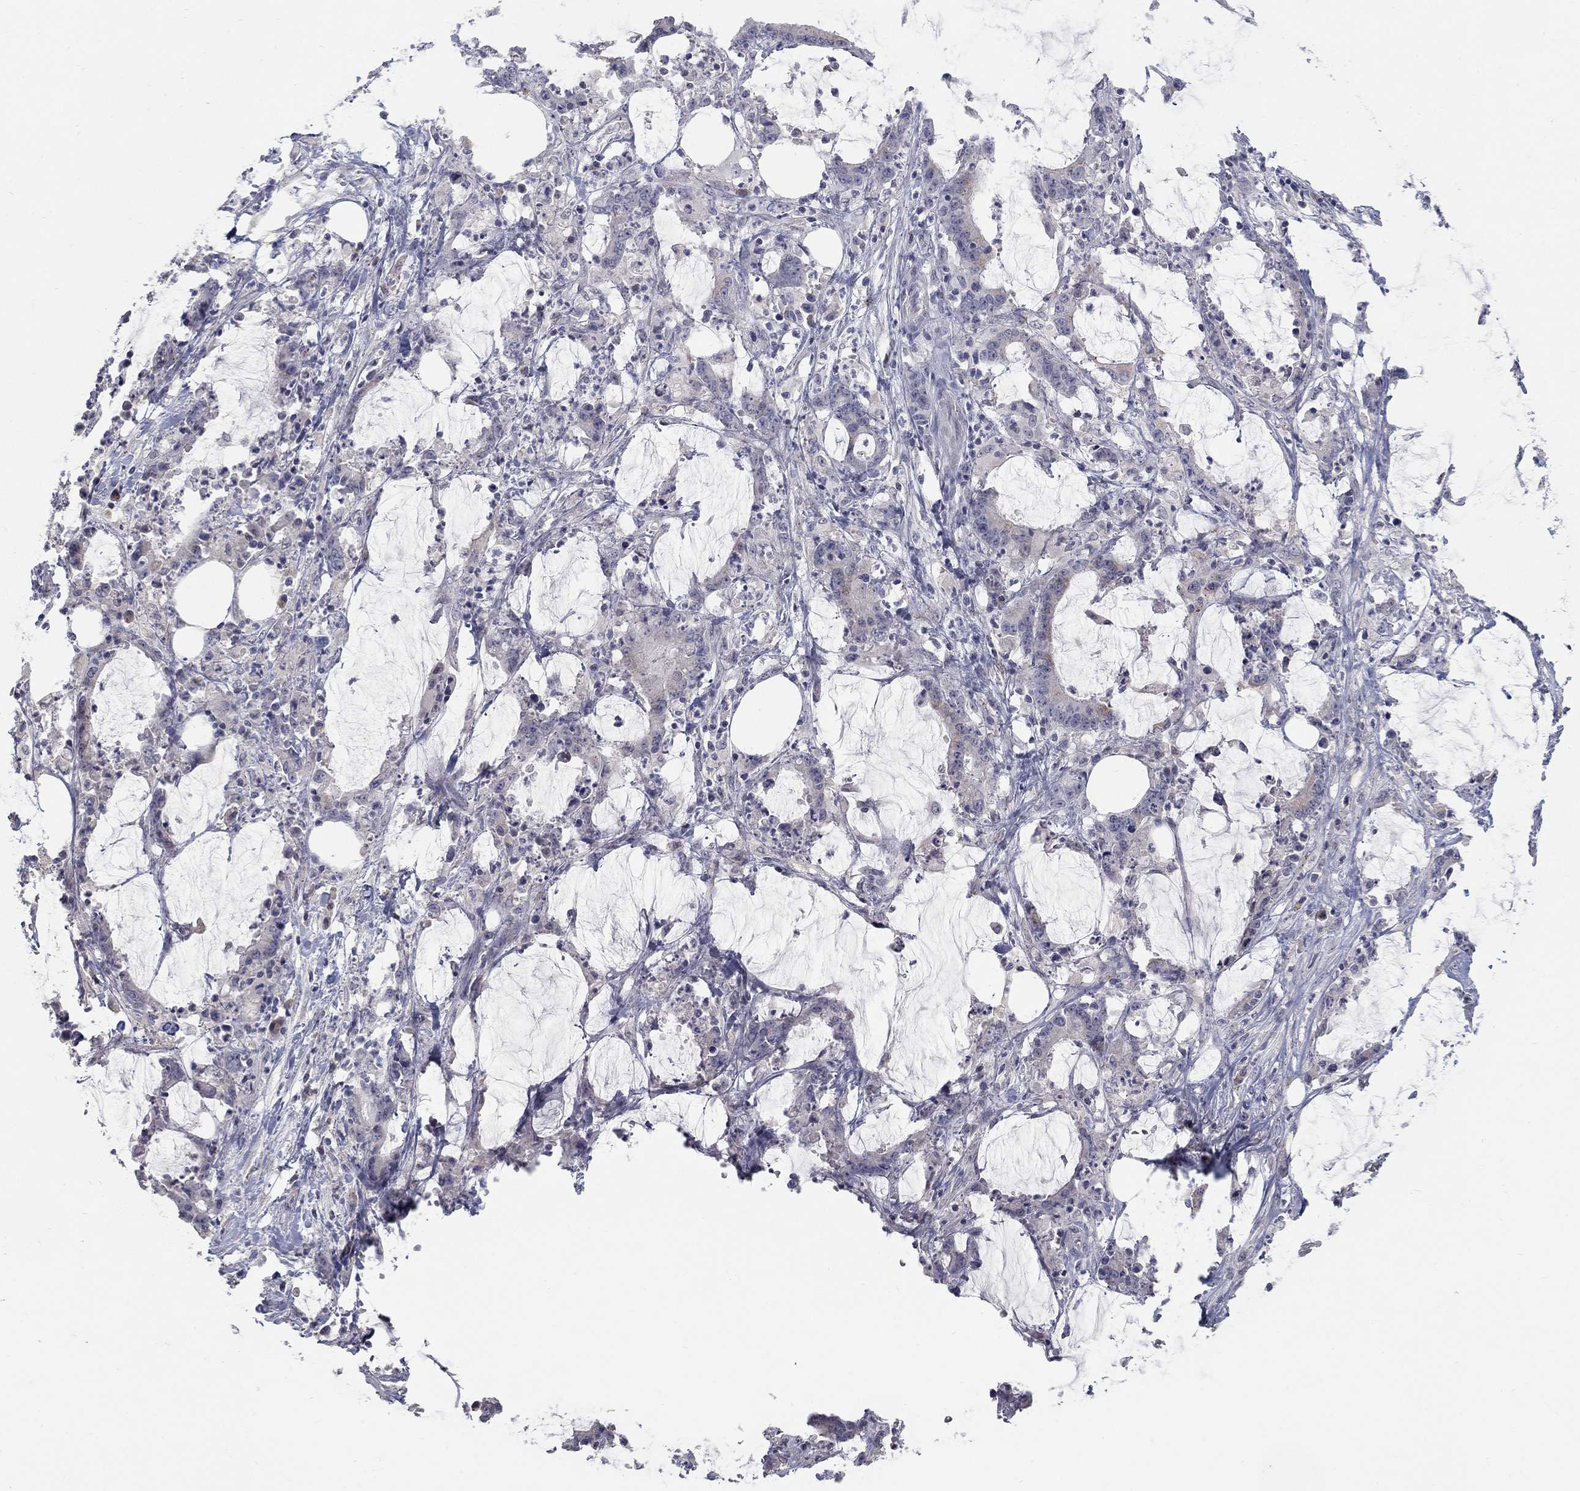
{"staining": {"intensity": "negative", "quantity": "none", "location": "none"}, "tissue": "stomach cancer", "cell_type": "Tumor cells", "image_type": "cancer", "snomed": [{"axis": "morphology", "description": "Adenocarcinoma, NOS"}, {"axis": "topography", "description": "Stomach, upper"}], "caption": "Immunohistochemistry photomicrograph of stomach adenocarcinoma stained for a protein (brown), which shows no expression in tumor cells.", "gene": "PANK3", "patient": {"sex": "male", "age": 68}}